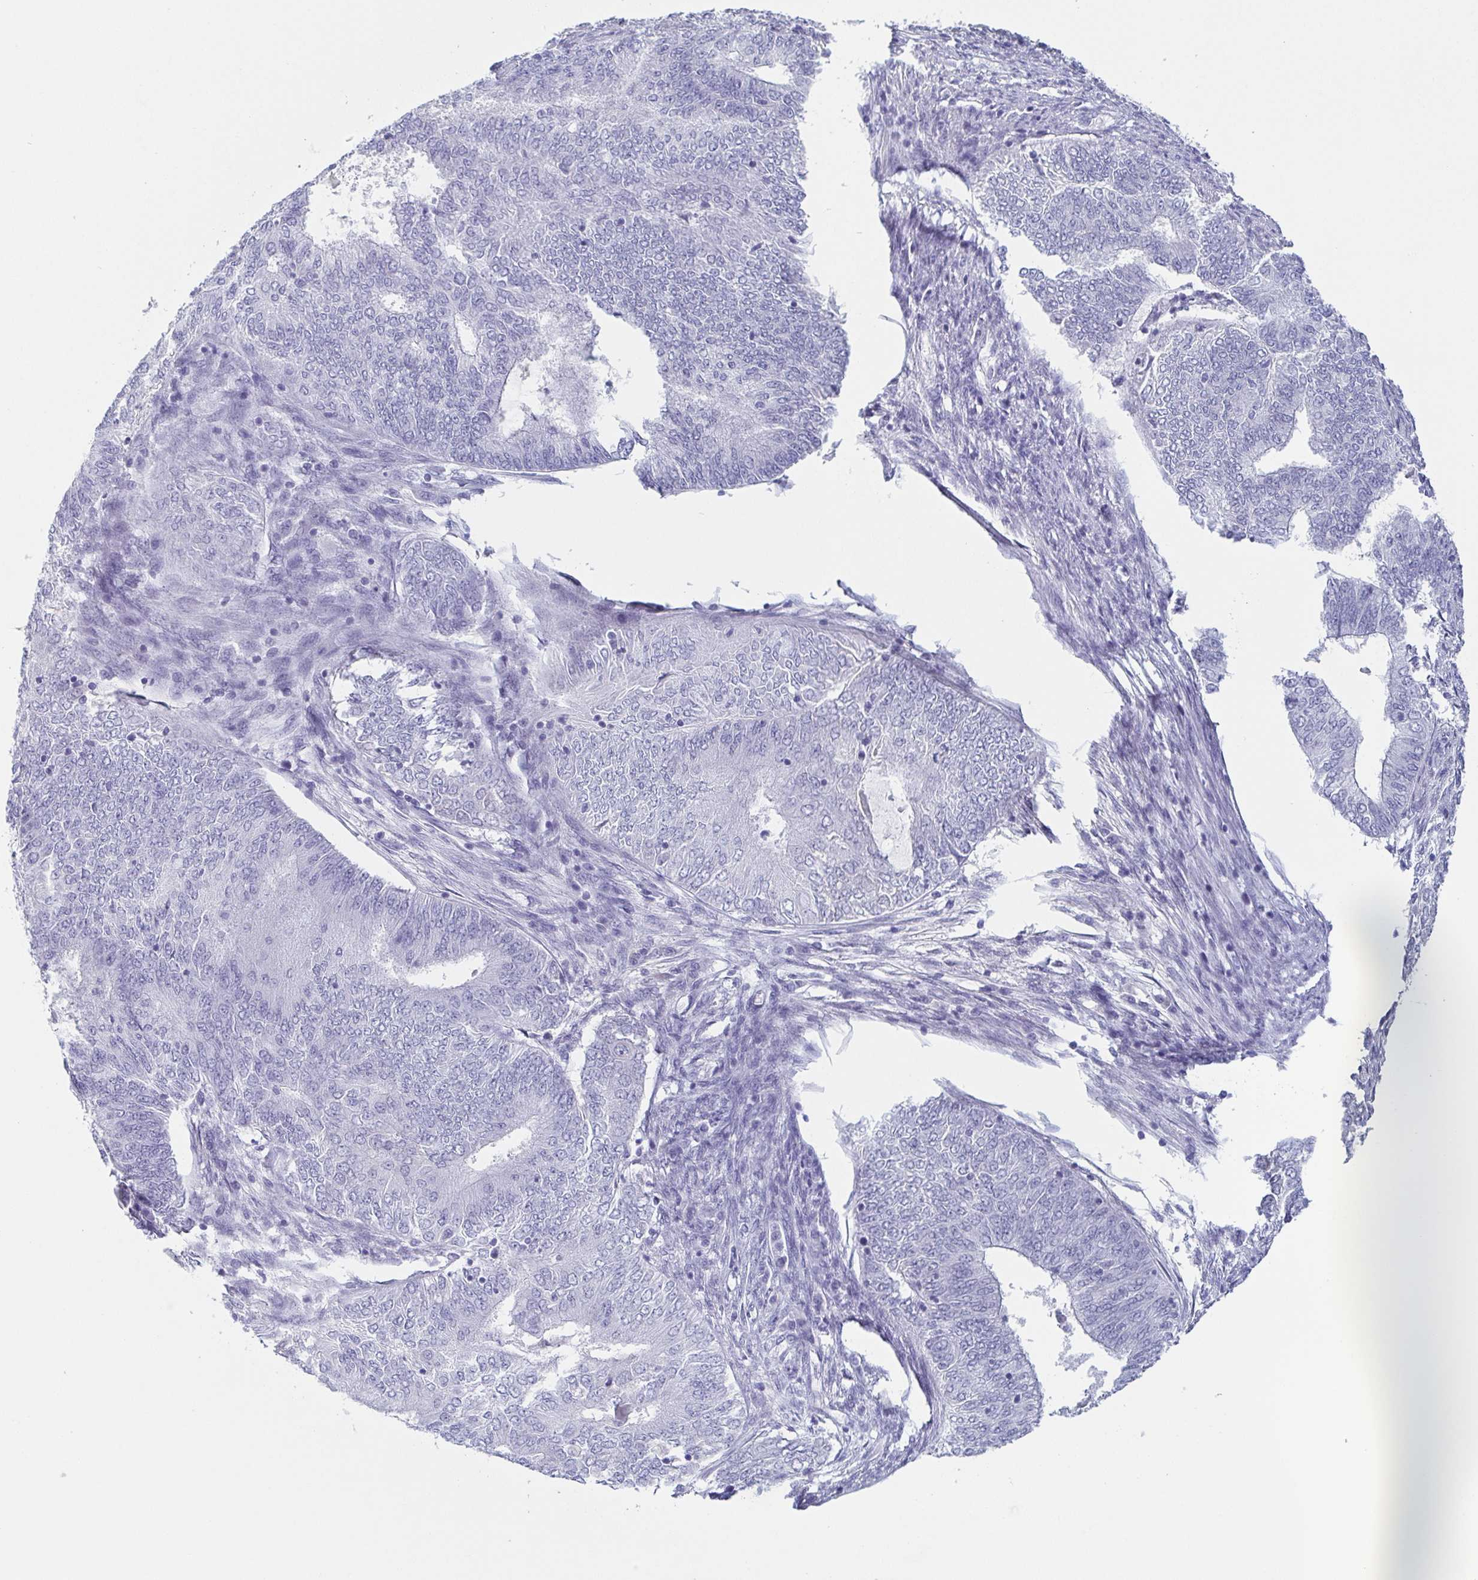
{"staining": {"intensity": "negative", "quantity": "none", "location": "none"}, "tissue": "endometrial cancer", "cell_type": "Tumor cells", "image_type": "cancer", "snomed": [{"axis": "morphology", "description": "Adenocarcinoma, NOS"}, {"axis": "topography", "description": "Endometrium"}], "caption": "Photomicrograph shows no protein staining in tumor cells of endometrial adenocarcinoma tissue.", "gene": "ITLN1", "patient": {"sex": "female", "age": 62}}